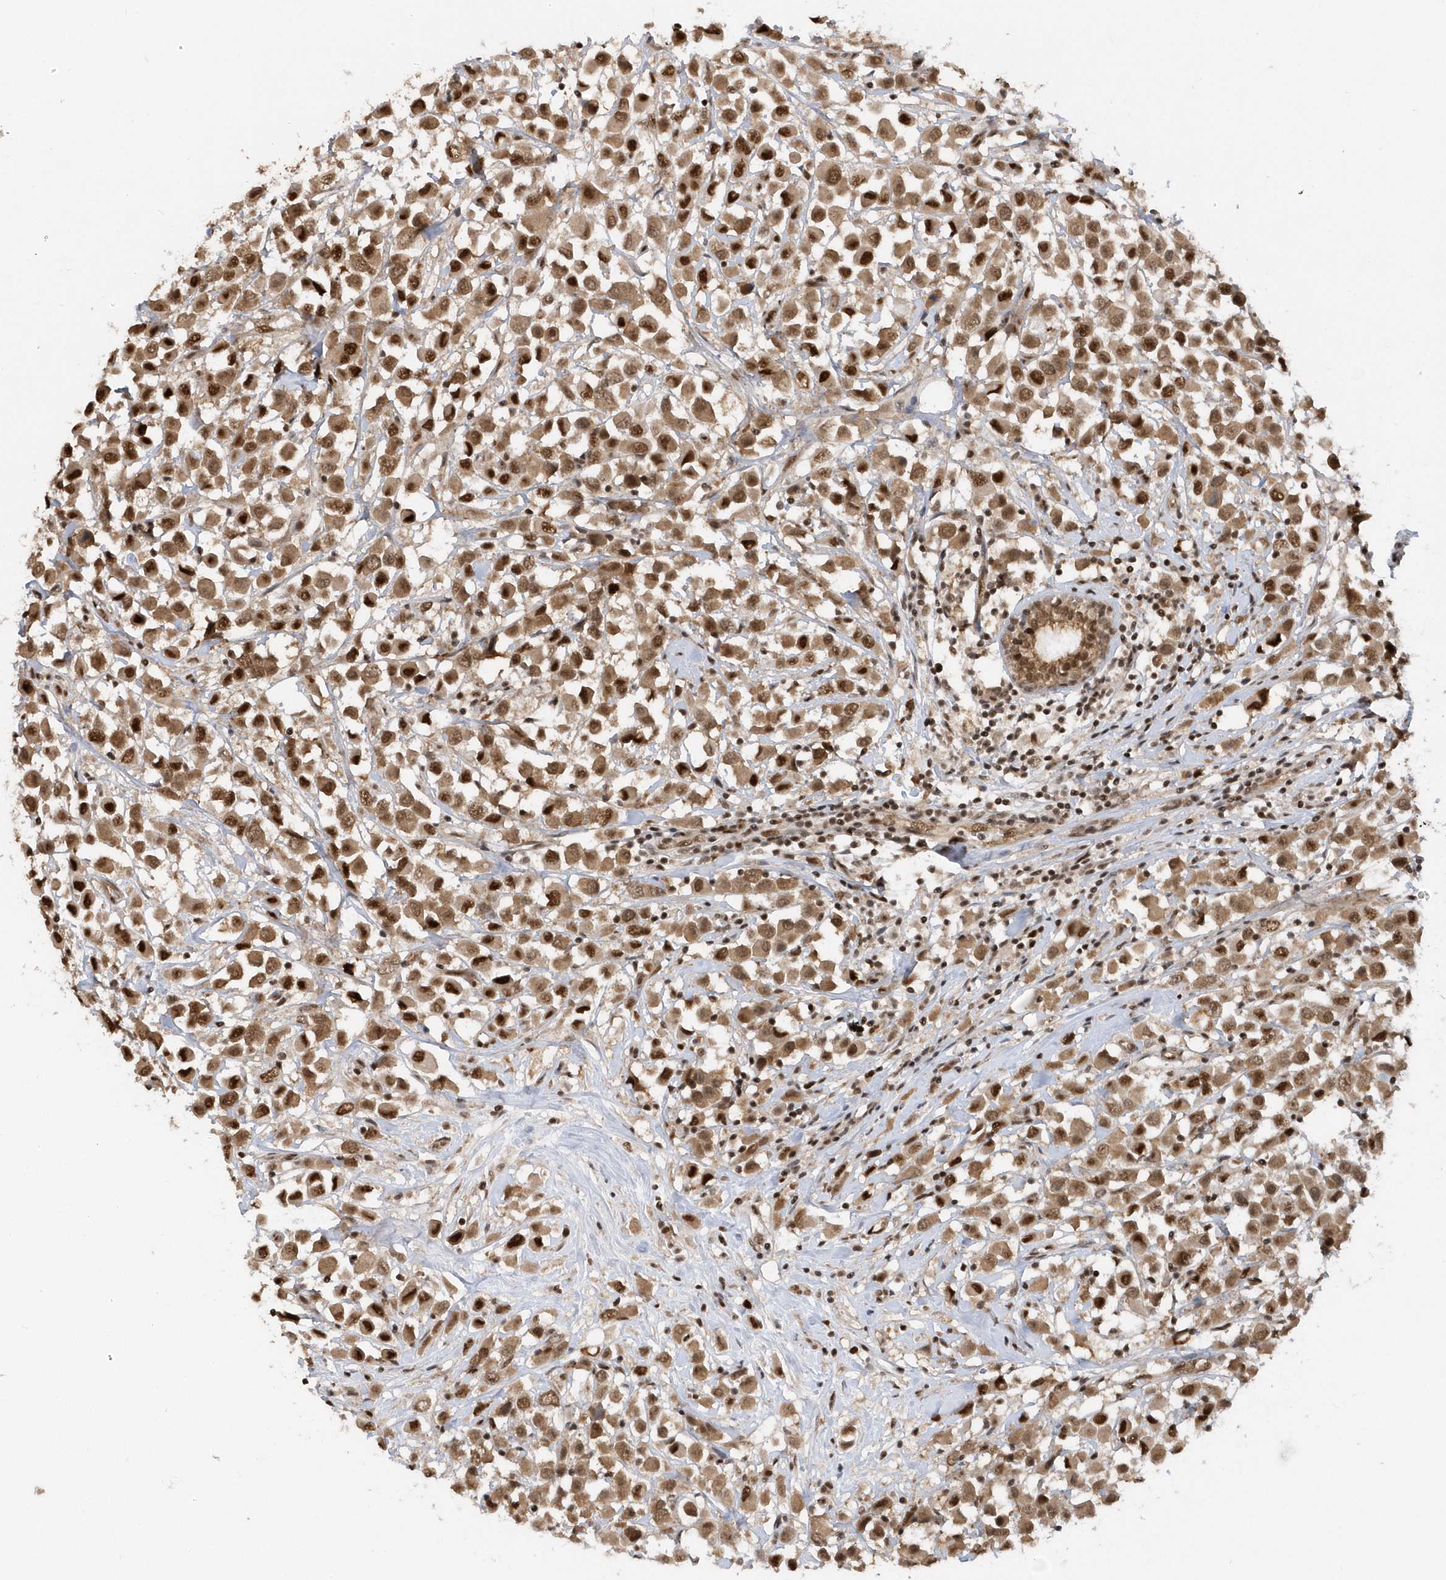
{"staining": {"intensity": "moderate", "quantity": ">75%", "location": "cytoplasmic/membranous,nuclear"}, "tissue": "breast cancer", "cell_type": "Tumor cells", "image_type": "cancer", "snomed": [{"axis": "morphology", "description": "Duct carcinoma"}, {"axis": "topography", "description": "Breast"}], "caption": "Protein analysis of breast invasive ductal carcinoma tissue exhibits moderate cytoplasmic/membranous and nuclear positivity in approximately >75% of tumor cells. (IHC, brightfield microscopy, high magnification).", "gene": "SEPHS1", "patient": {"sex": "female", "age": 61}}